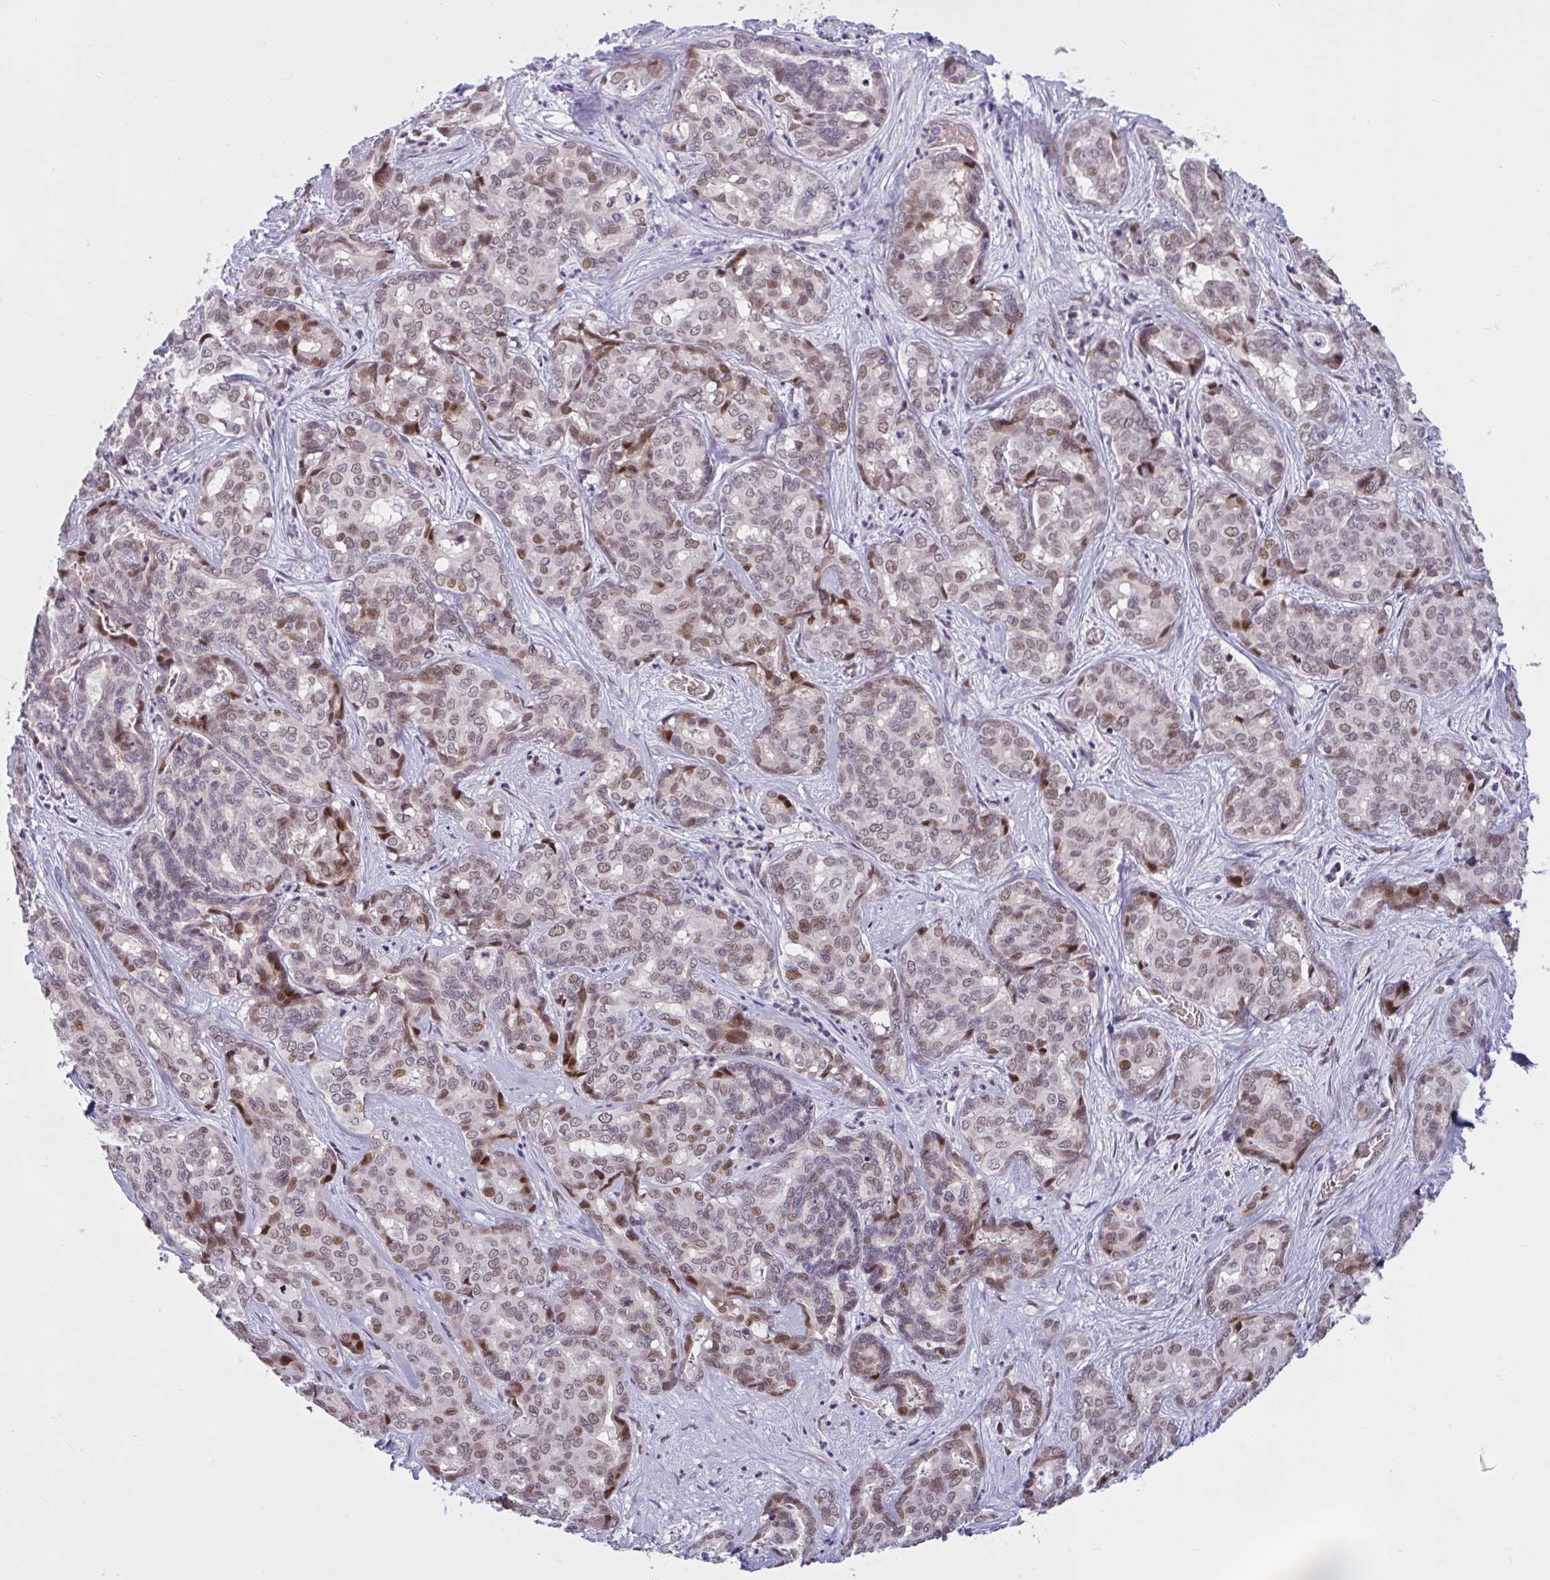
{"staining": {"intensity": "moderate", "quantity": ">75%", "location": "nuclear"}, "tissue": "liver cancer", "cell_type": "Tumor cells", "image_type": "cancer", "snomed": [{"axis": "morphology", "description": "Cholangiocarcinoma"}, {"axis": "topography", "description": "Liver"}], "caption": "DAB (3,3'-diaminobenzidine) immunohistochemical staining of cholangiocarcinoma (liver) shows moderate nuclear protein positivity in approximately >75% of tumor cells. Immunohistochemistry stains the protein of interest in brown and the nuclei are stained blue.", "gene": "RBL1", "patient": {"sex": "female", "age": 64}}